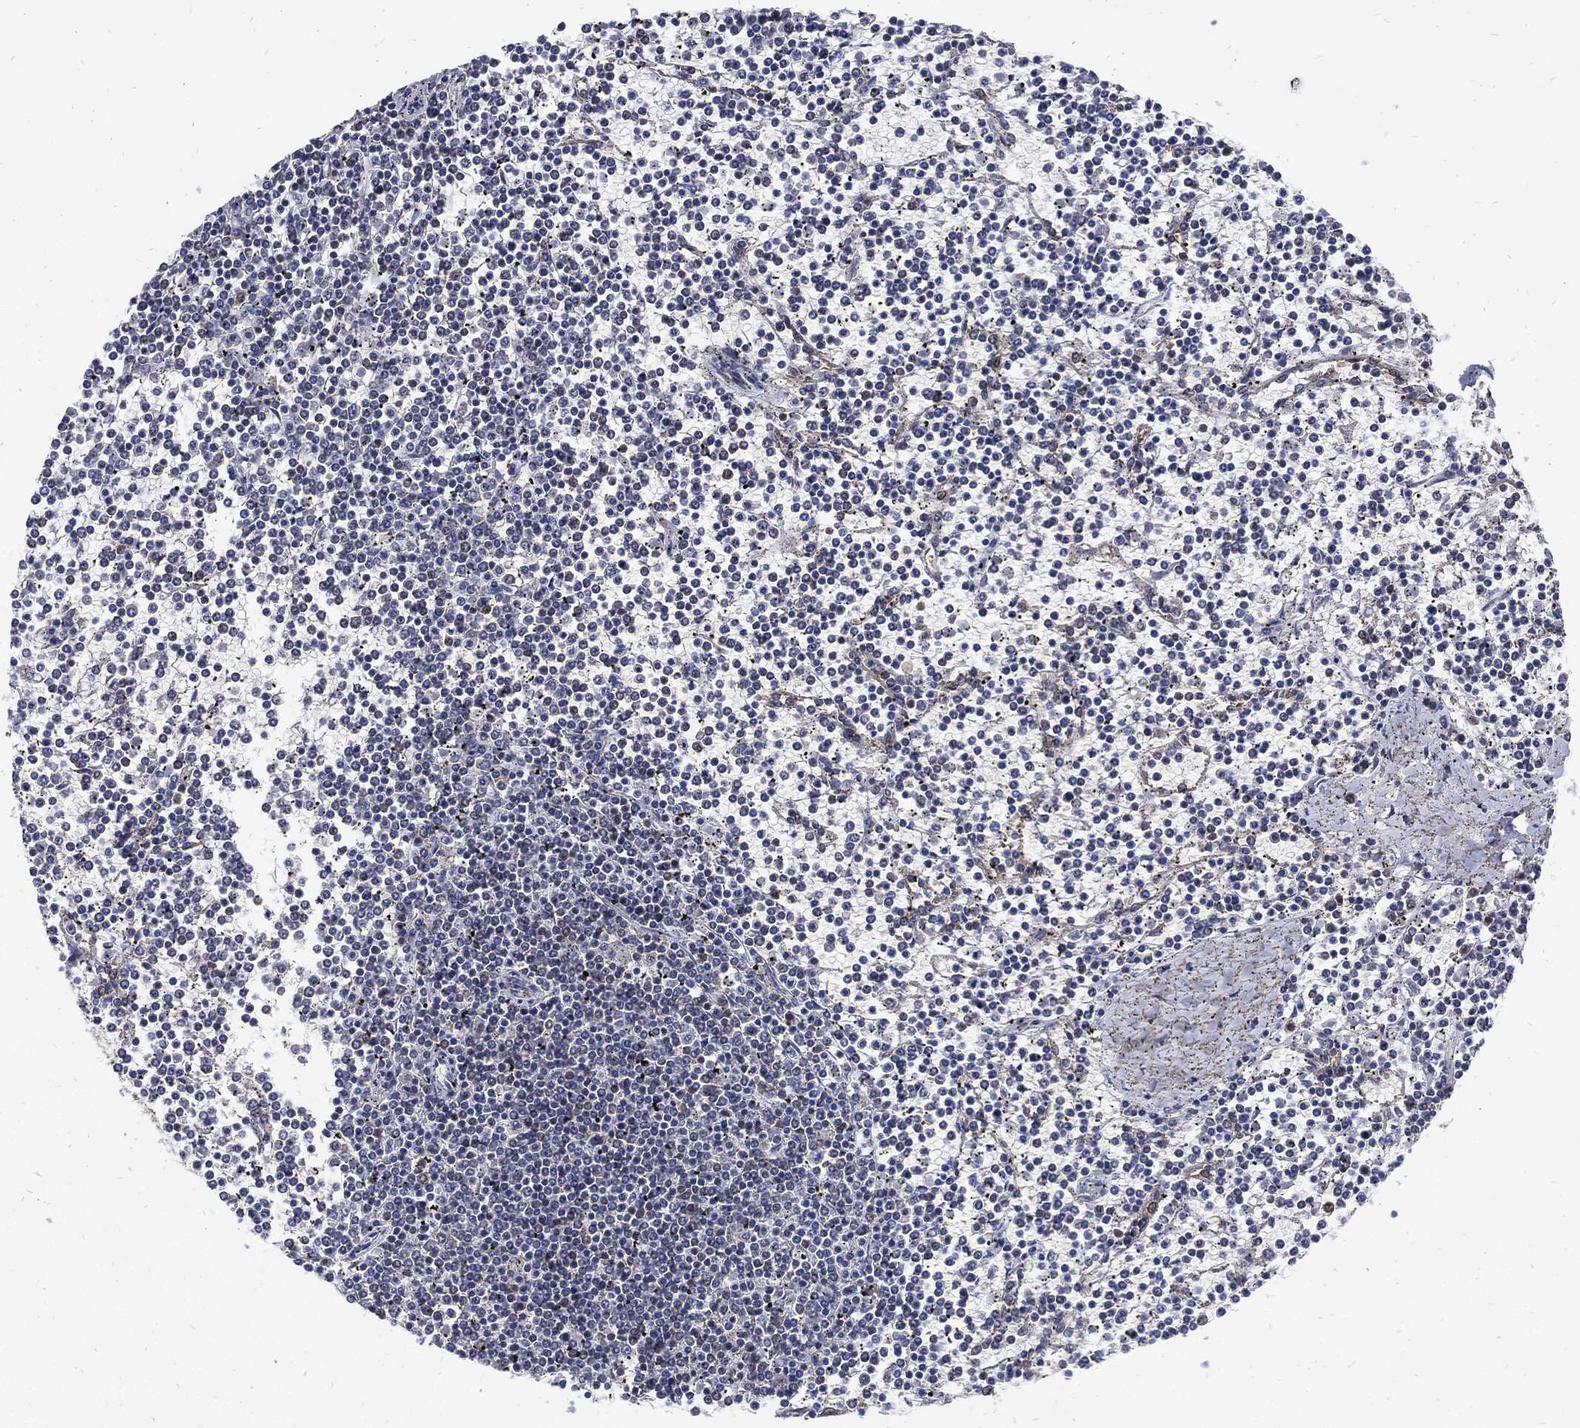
{"staining": {"intensity": "negative", "quantity": "none", "location": "none"}, "tissue": "lymphoma", "cell_type": "Tumor cells", "image_type": "cancer", "snomed": [{"axis": "morphology", "description": "Malignant lymphoma, non-Hodgkin's type, Low grade"}, {"axis": "topography", "description": "Spleen"}], "caption": "The IHC micrograph has no significant positivity in tumor cells of lymphoma tissue.", "gene": "DCTN1", "patient": {"sex": "female", "age": 19}}